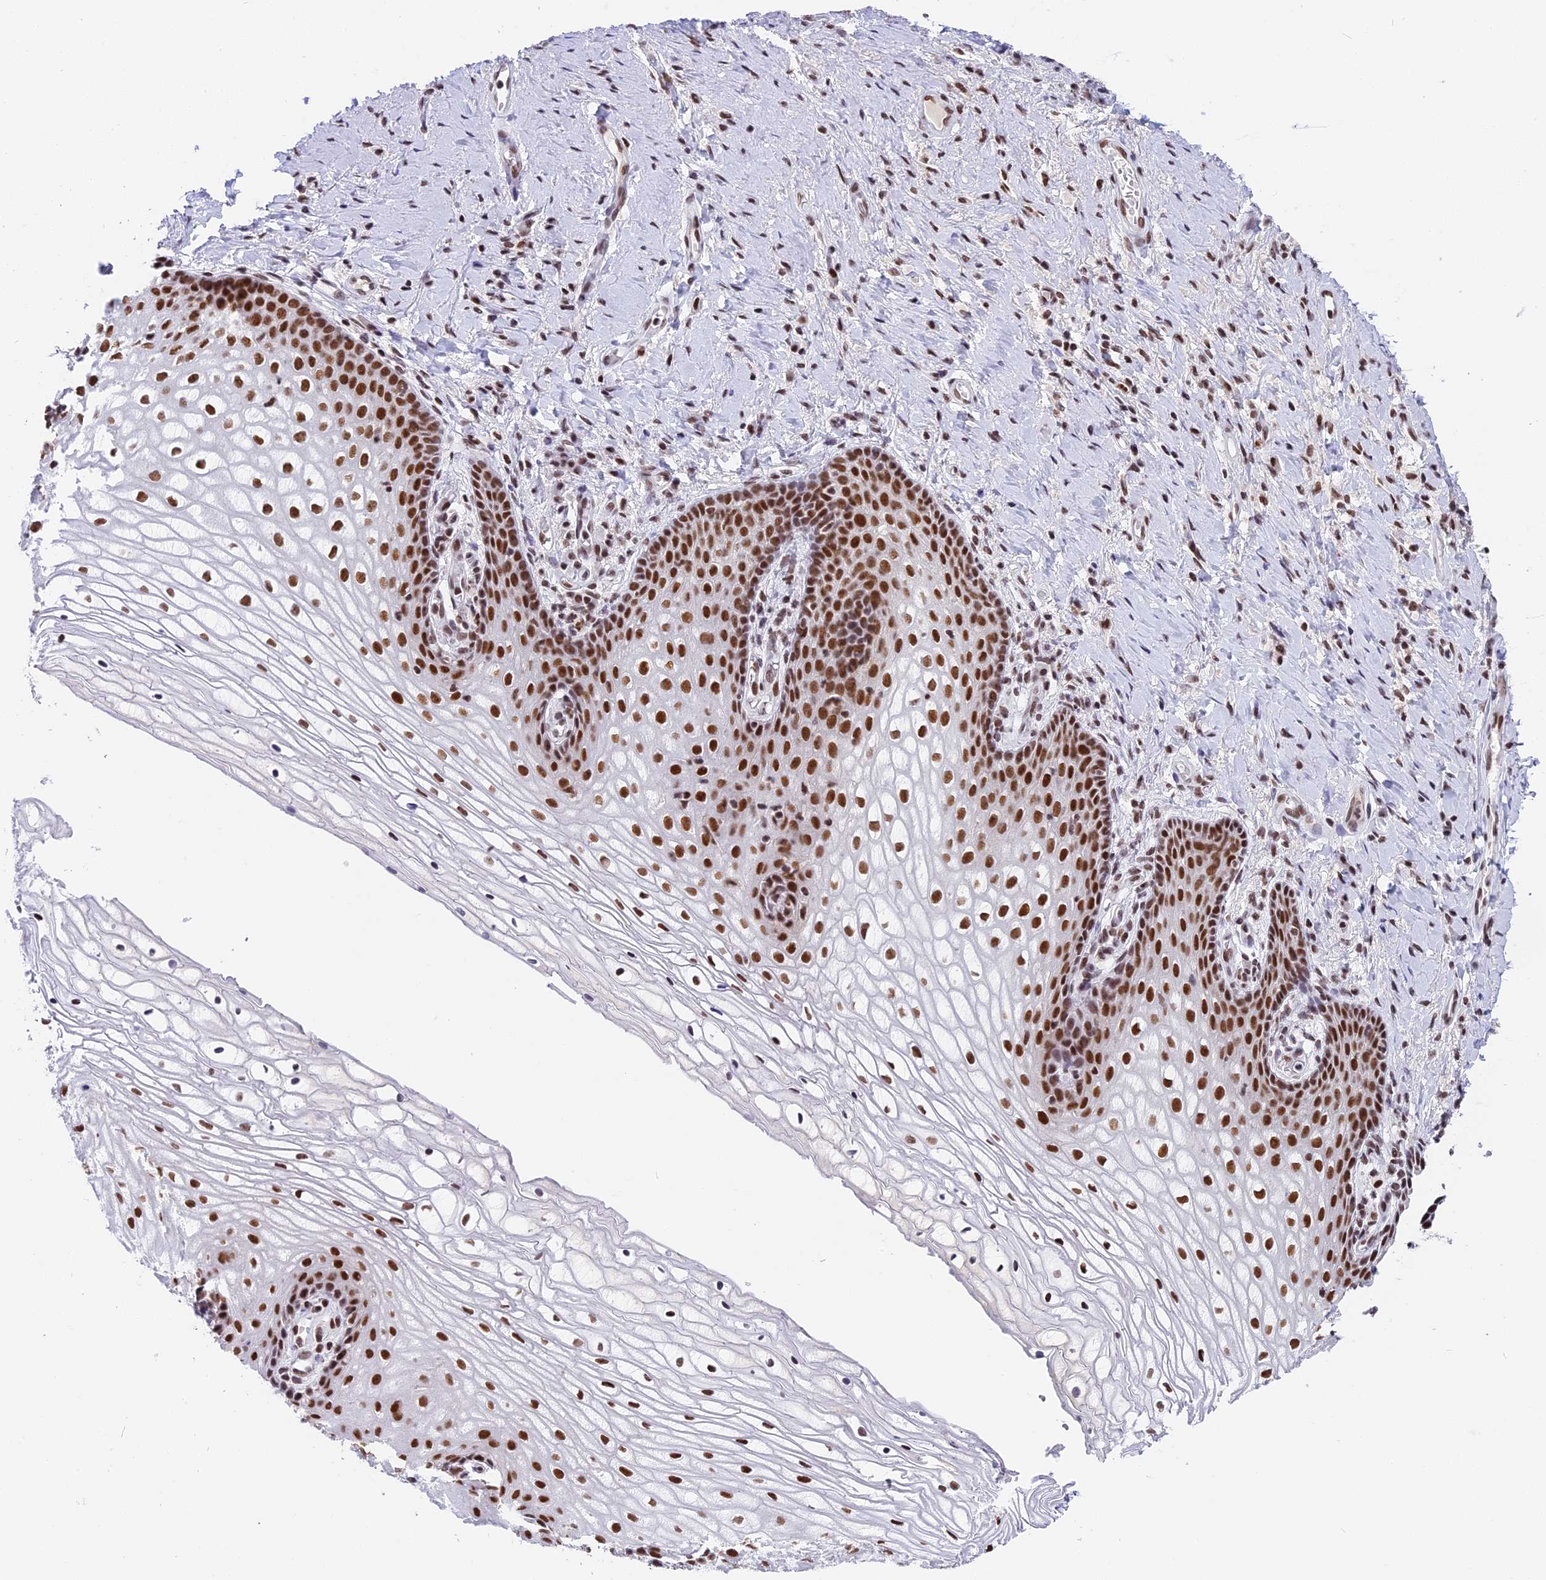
{"staining": {"intensity": "strong", "quantity": ">75%", "location": "nuclear"}, "tissue": "vagina", "cell_type": "Squamous epithelial cells", "image_type": "normal", "snomed": [{"axis": "morphology", "description": "Normal tissue, NOS"}, {"axis": "topography", "description": "Vagina"}], "caption": "Protein staining of normal vagina reveals strong nuclear staining in about >75% of squamous epithelial cells.", "gene": "SBNO1", "patient": {"sex": "female", "age": 60}}